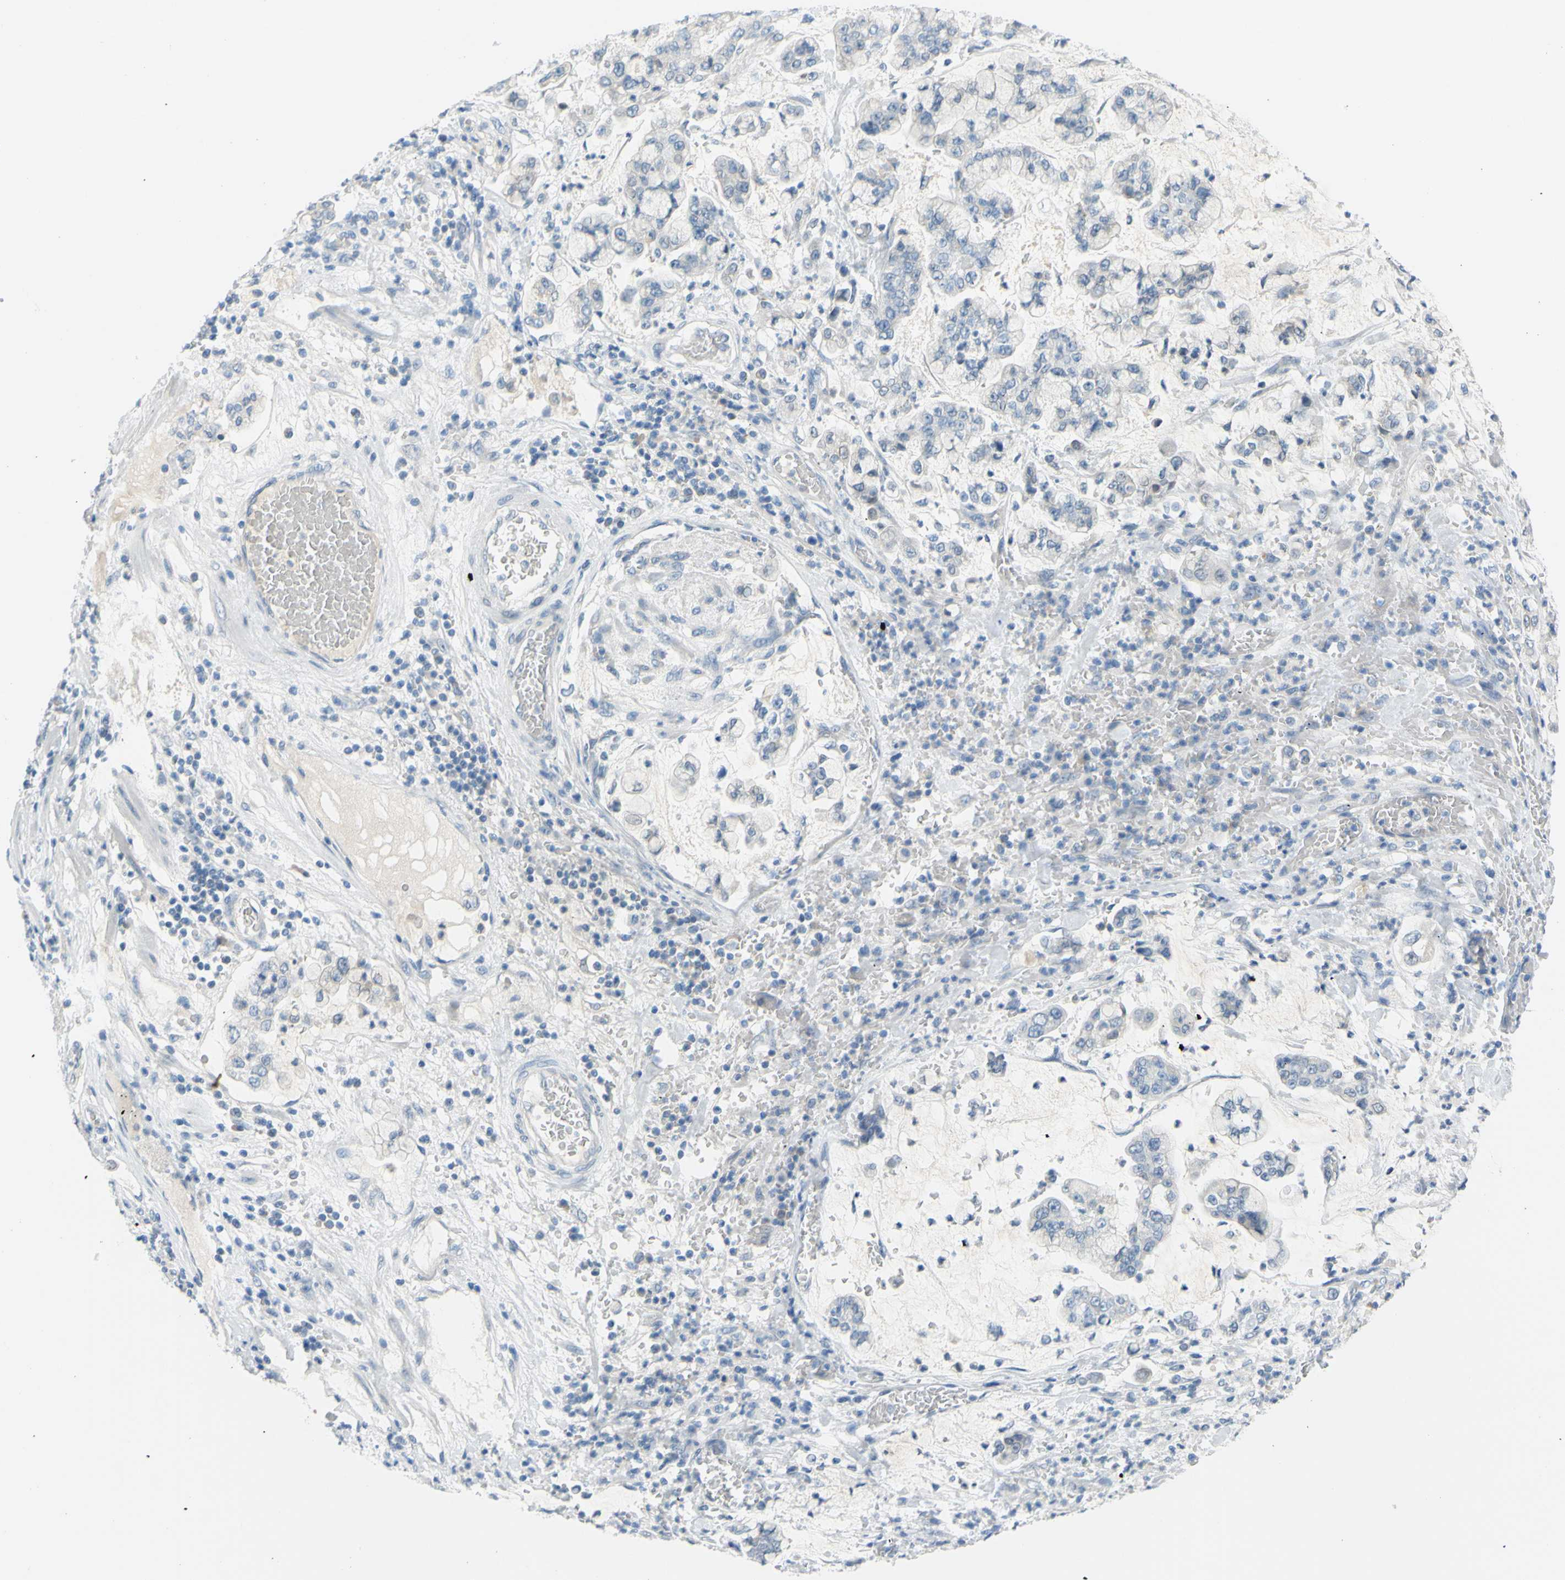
{"staining": {"intensity": "negative", "quantity": "none", "location": "none"}, "tissue": "stomach cancer", "cell_type": "Tumor cells", "image_type": "cancer", "snomed": [{"axis": "morphology", "description": "Normal tissue, NOS"}, {"axis": "morphology", "description": "Adenocarcinoma, NOS"}, {"axis": "topography", "description": "Stomach, upper"}, {"axis": "topography", "description": "Stomach"}], "caption": "A high-resolution micrograph shows immunohistochemistry (IHC) staining of stomach cancer (adenocarcinoma), which shows no significant staining in tumor cells.", "gene": "DCT", "patient": {"sex": "male", "age": 76}}